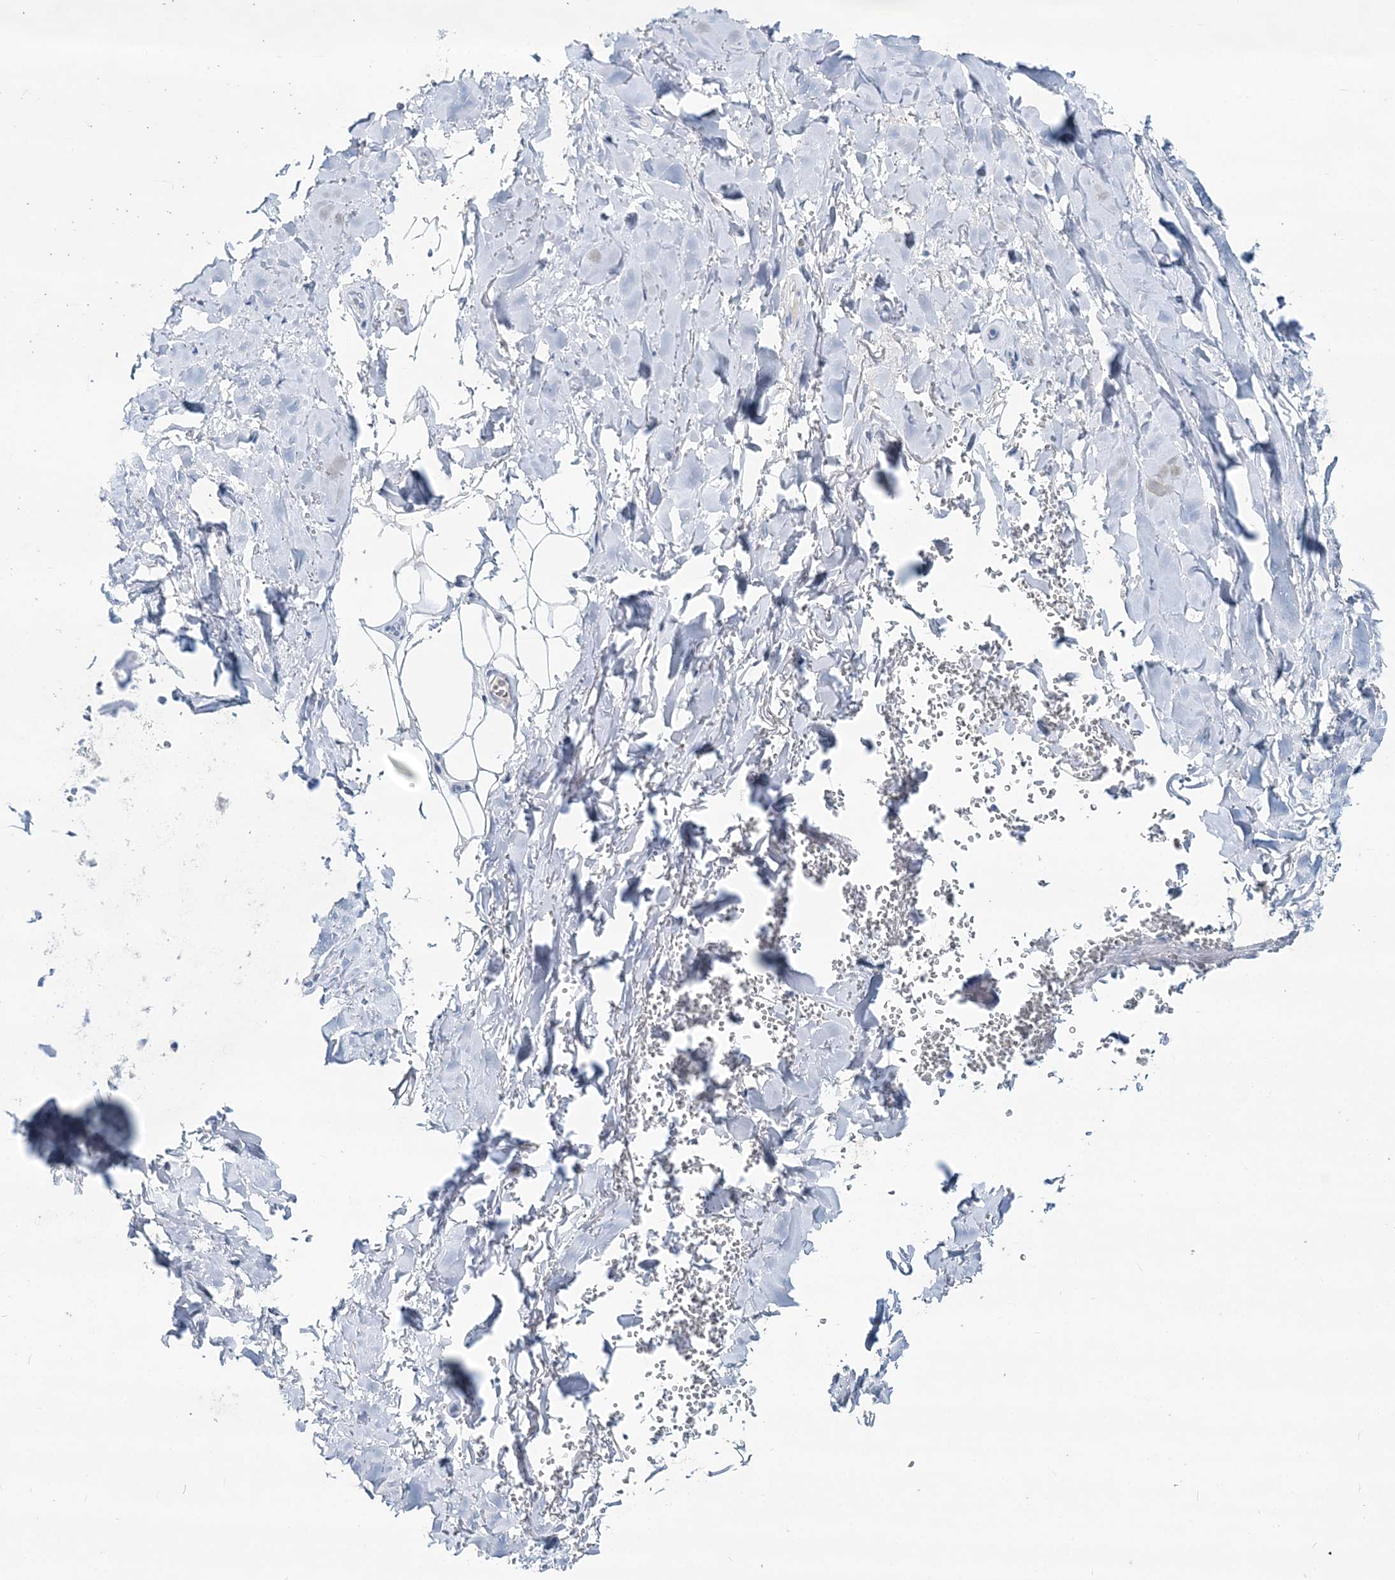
{"staining": {"intensity": "negative", "quantity": "none", "location": "none"}, "tissue": "adipose tissue", "cell_type": "Adipocytes", "image_type": "normal", "snomed": [{"axis": "morphology", "description": "Normal tissue, NOS"}, {"axis": "topography", "description": "Cartilage tissue"}], "caption": "DAB immunohistochemical staining of benign adipose tissue shows no significant positivity in adipocytes.", "gene": "ADGRL1", "patient": {"sex": "female", "age": 63}}